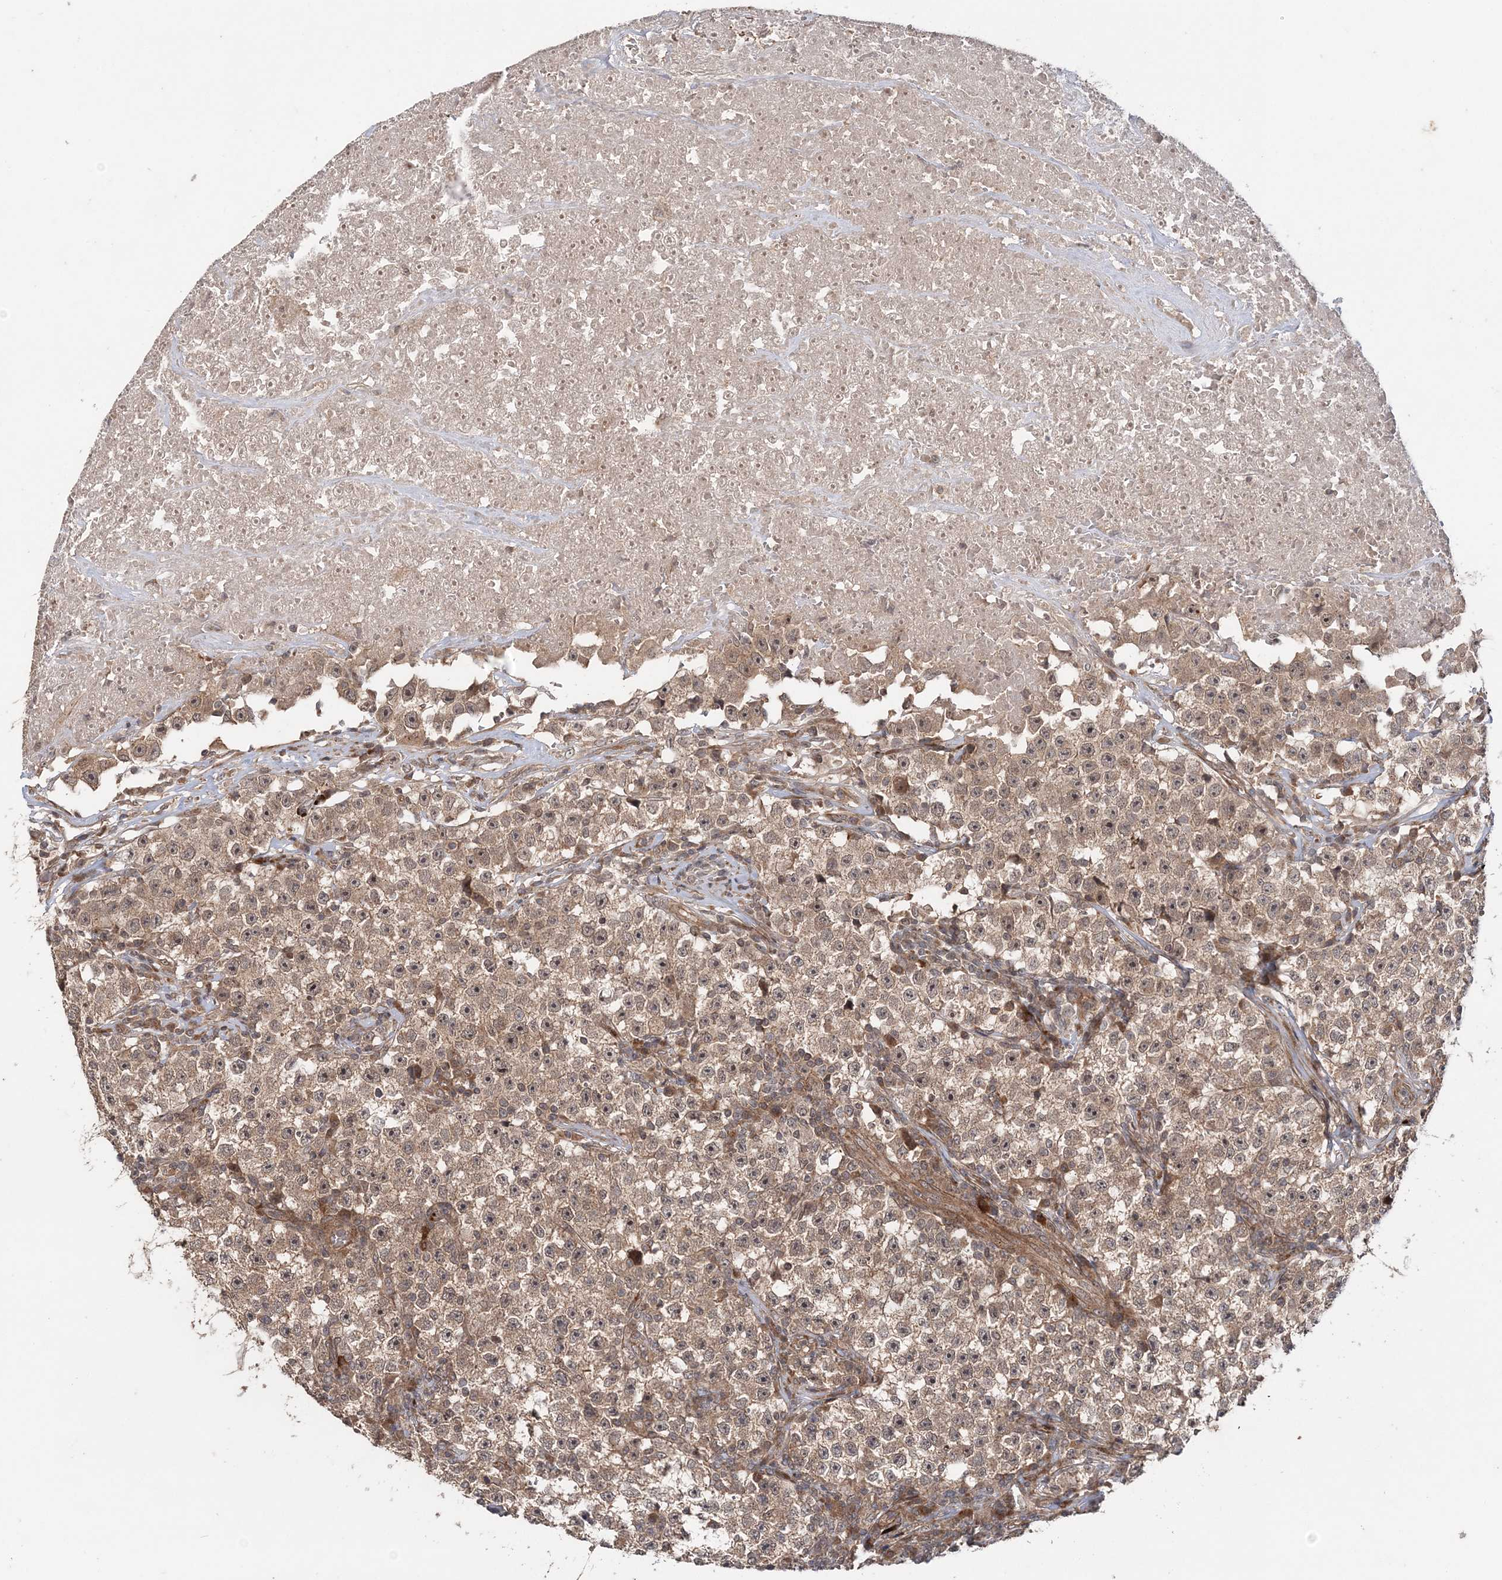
{"staining": {"intensity": "weak", "quantity": ">75%", "location": "cytoplasmic/membranous,nuclear"}, "tissue": "testis cancer", "cell_type": "Tumor cells", "image_type": "cancer", "snomed": [{"axis": "morphology", "description": "Seminoma, NOS"}, {"axis": "topography", "description": "Testis"}], "caption": "A high-resolution image shows immunohistochemistry (IHC) staining of testis cancer, which displays weak cytoplasmic/membranous and nuclear expression in approximately >75% of tumor cells.", "gene": "UBTD2", "patient": {"sex": "male", "age": 22}}